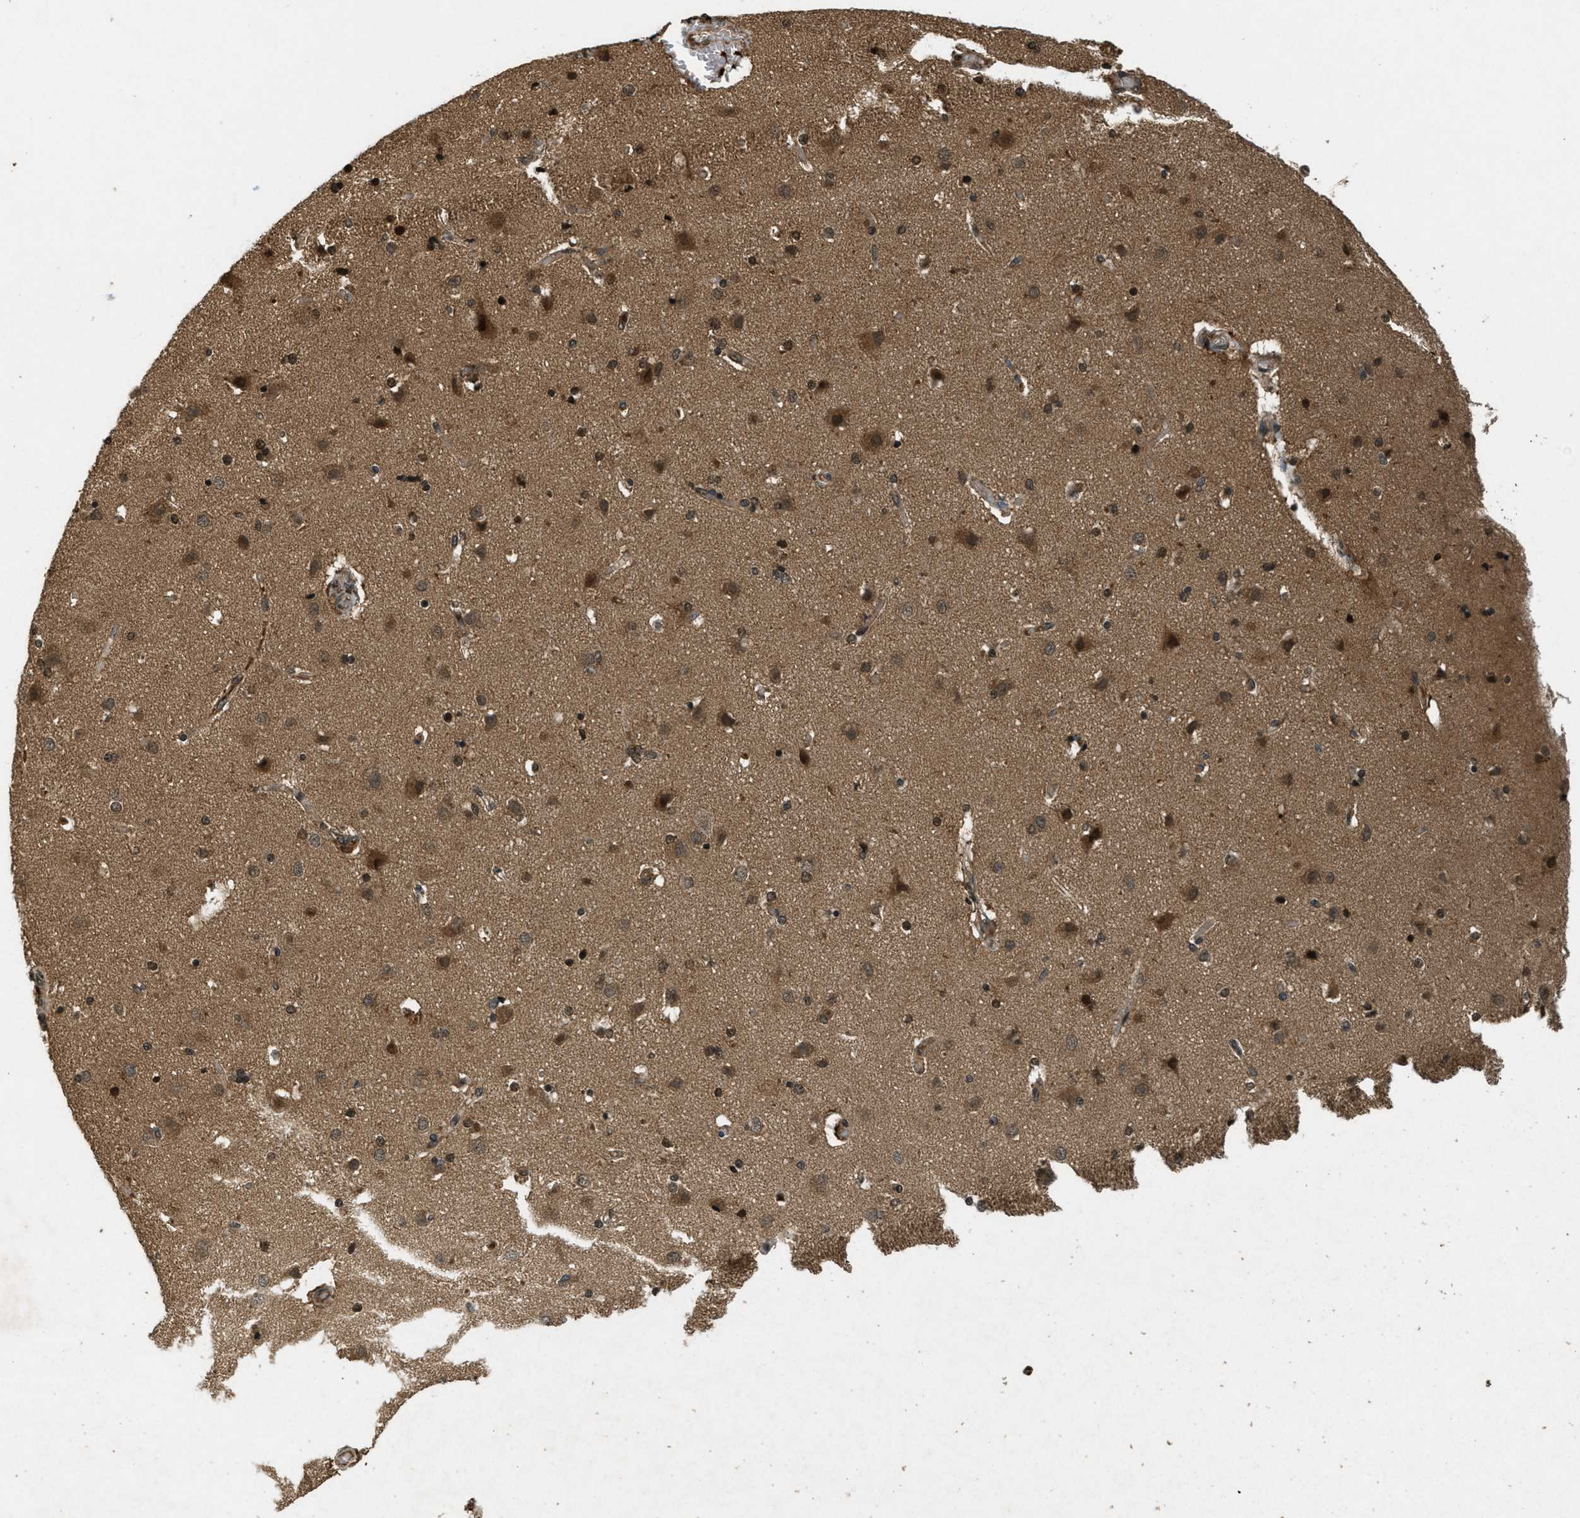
{"staining": {"intensity": "moderate", "quantity": ">75%", "location": "cytoplasmic/membranous,nuclear"}, "tissue": "cerebral cortex", "cell_type": "Endothelial cells", "image_type": "normal", "snomed": [{"axis": "morphology", "description": "Normal tissue, NOS"}, {"axis": "topography", "description": "Cerebral cortex"}], "caption": "The image reveals immunohistochemical staining of normal cerebral cortex. There is moderate cytoplasmic/membranous,nuclear staining is appreciated in approximately >75% of endothelial cells.", "gene": "ATG7", "patient": {"sex": "female", "age": 54}}